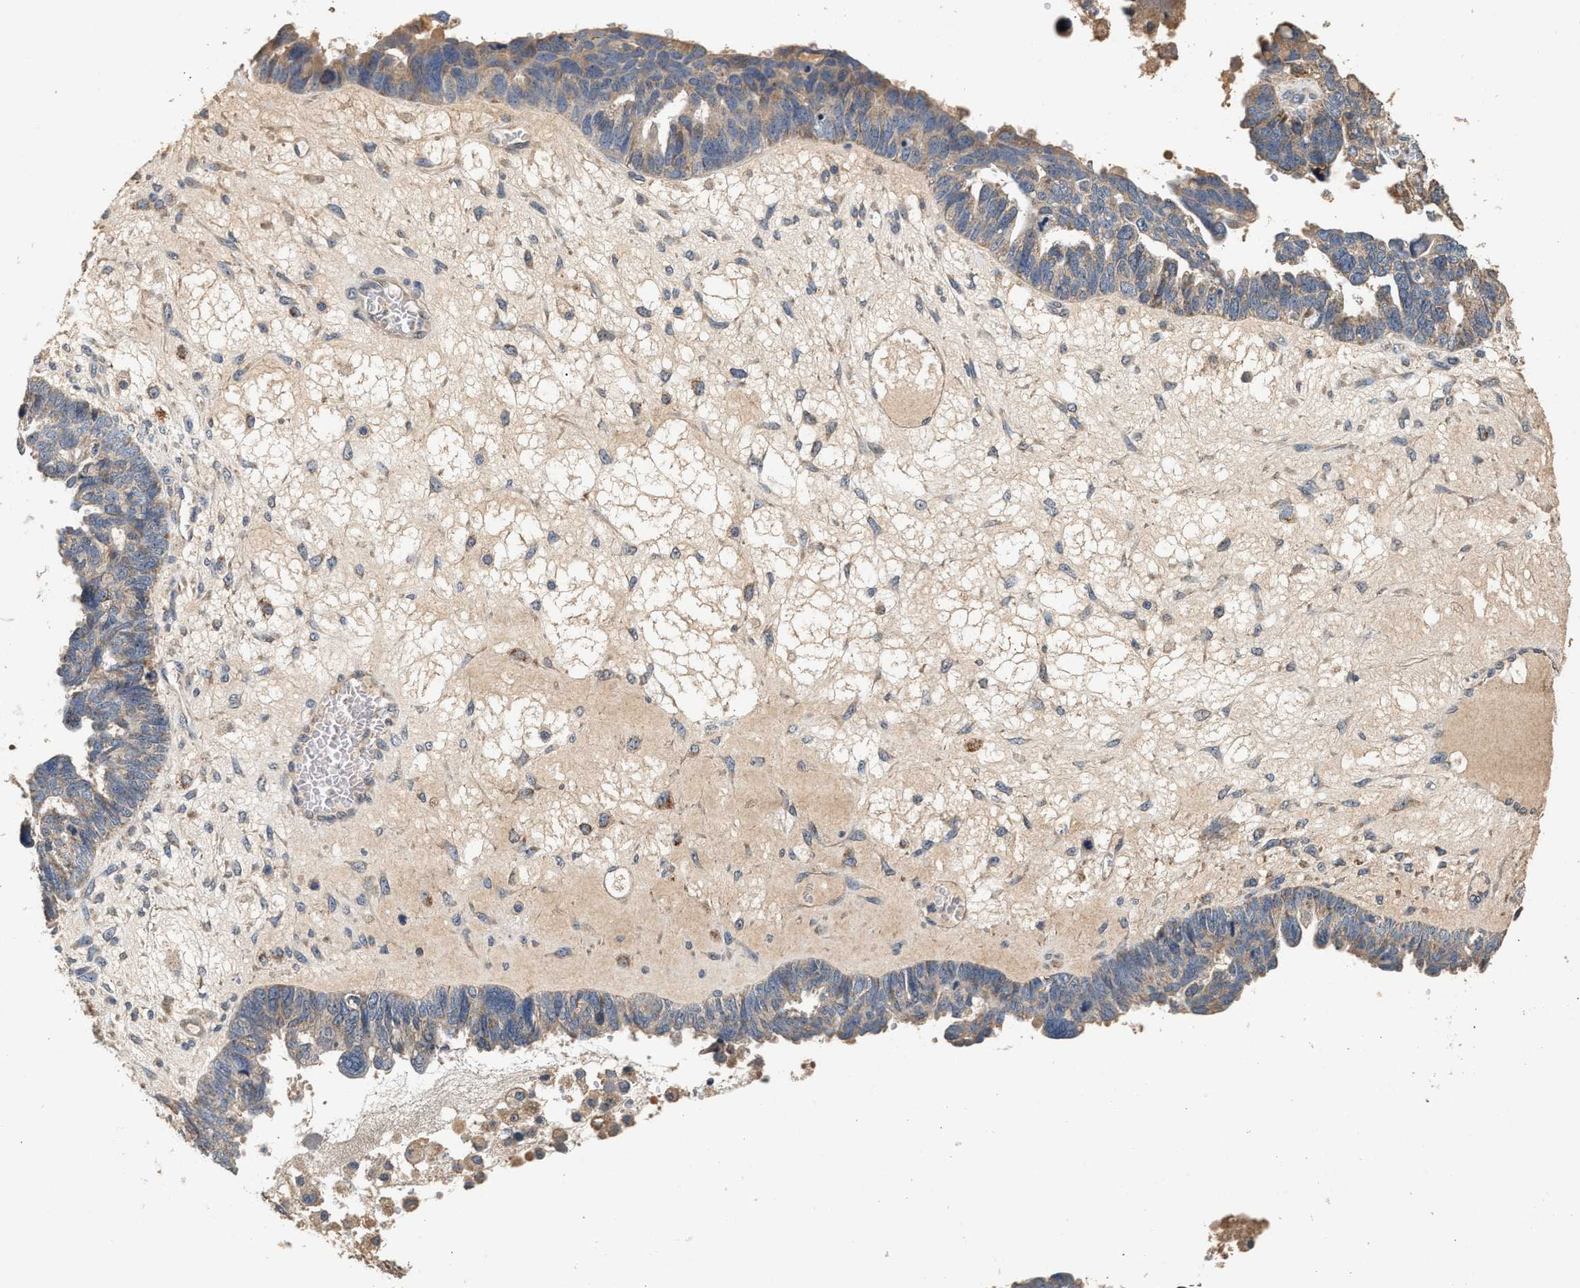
{"staining": {"intensity": "weak", "quantity": "25%-75%", "location": "cytoplasmic/membranous"}, "tissue": "ovarian cancer", "cell_type": "Tumor cells", "image_type": "cancer", "snomed": [{"axis": "morphology", "description": "Cystadenocarcinoma, serous, NOS"}, {"axis": "topography", "description": "Ovary"}], "caption": "There is low levels of weak cytoplasmic/membranous staining in tumor cells of ovarian cancer (serous cystadenocarcinoma), as demonstrated by immunohistochemical staining (brown color).", "gene": "PTGR3", "patient": {"sex": "female", "age": 79}}